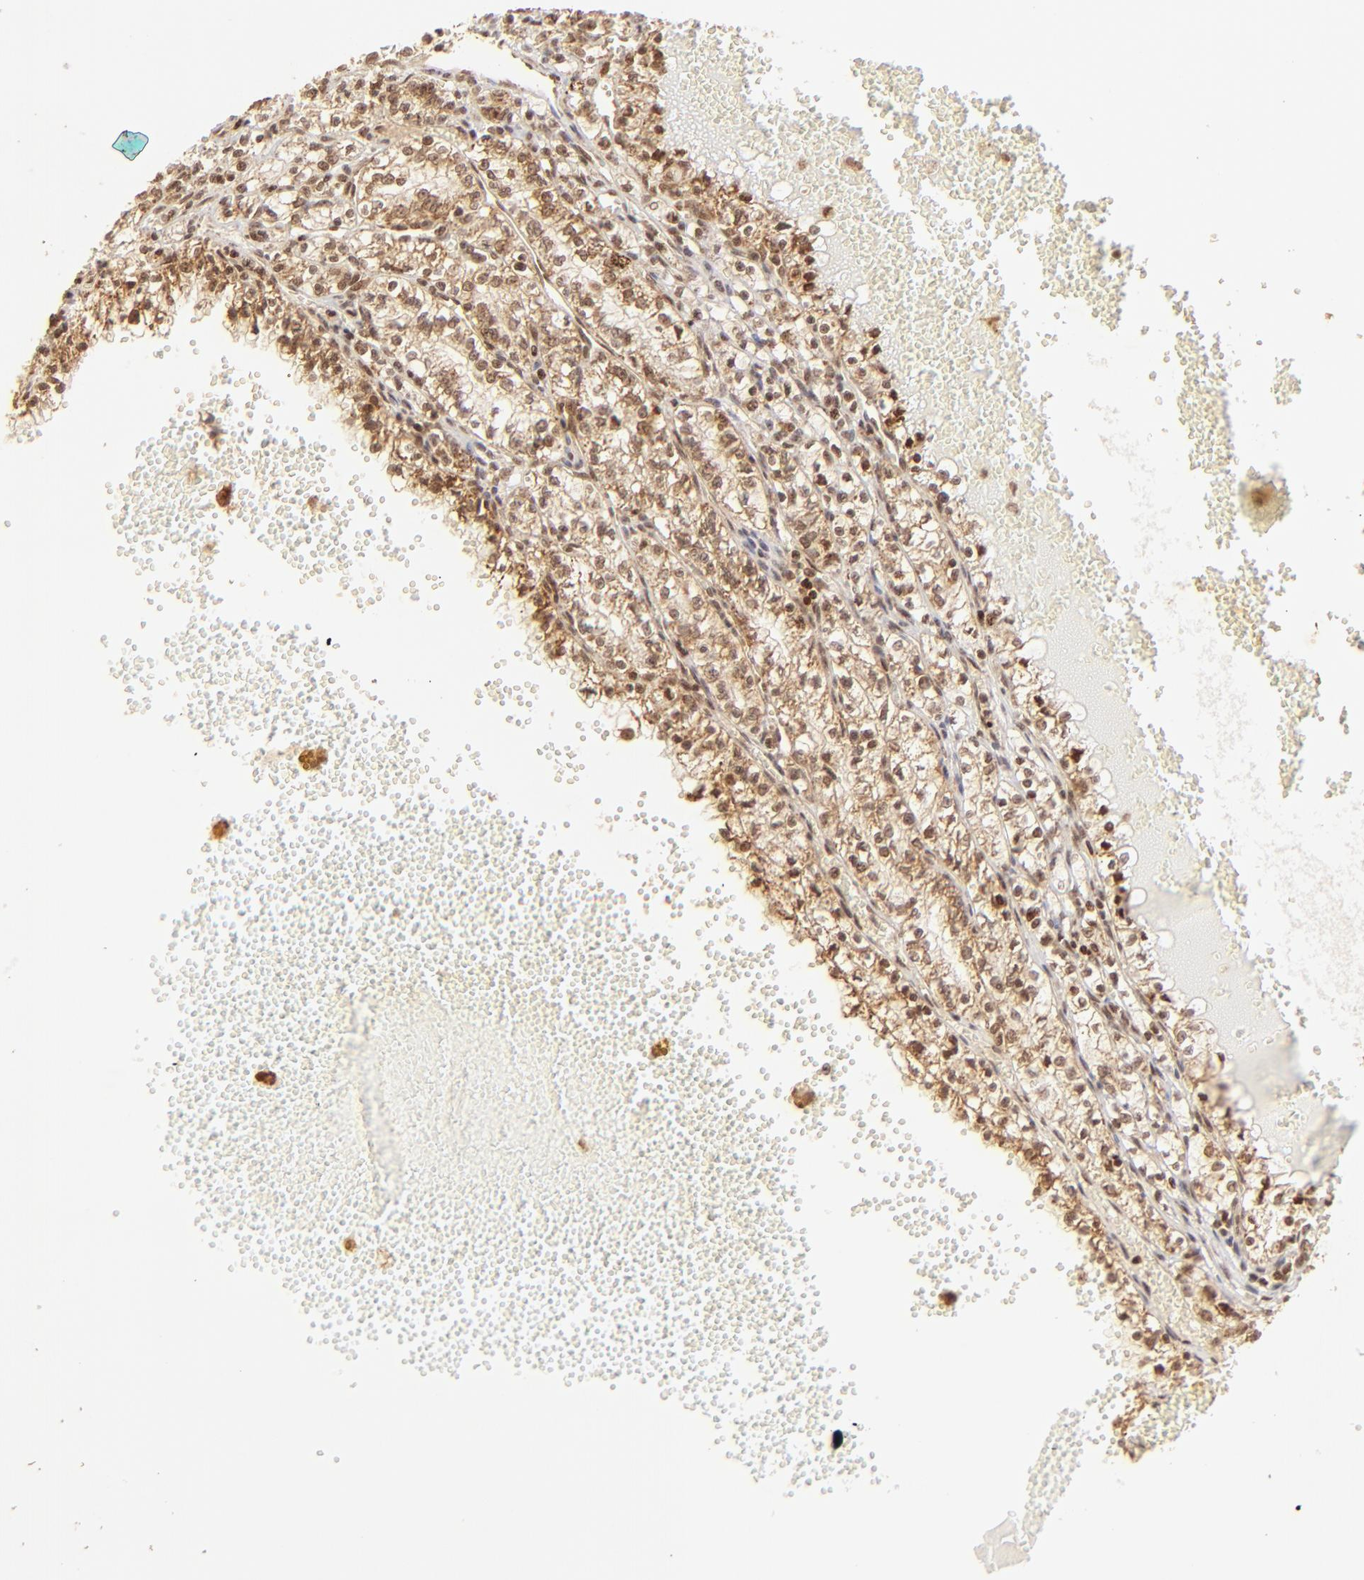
{"staining": {"intensity": "strong", "quantity": ">75%", "location": "cytoplasmic/membranous"}, "tissue": "renal cancer", "cell_type": "Tumor cells", "image_type": "cancer", "snomed": [{"axis": "morphology", "description": "Adenocarcinoma, NOS"}, {"axis": "topography", "description": "Kidney"}], "caption": "Renal cancer (adenocarcinoma) tissue reveals strong cytoplasmic/membranous expression in about >75% of tumor cells, visualized by immunohistochemistry.", "gene": "MED15", "patient": {"sex": "male", "age": 61}}